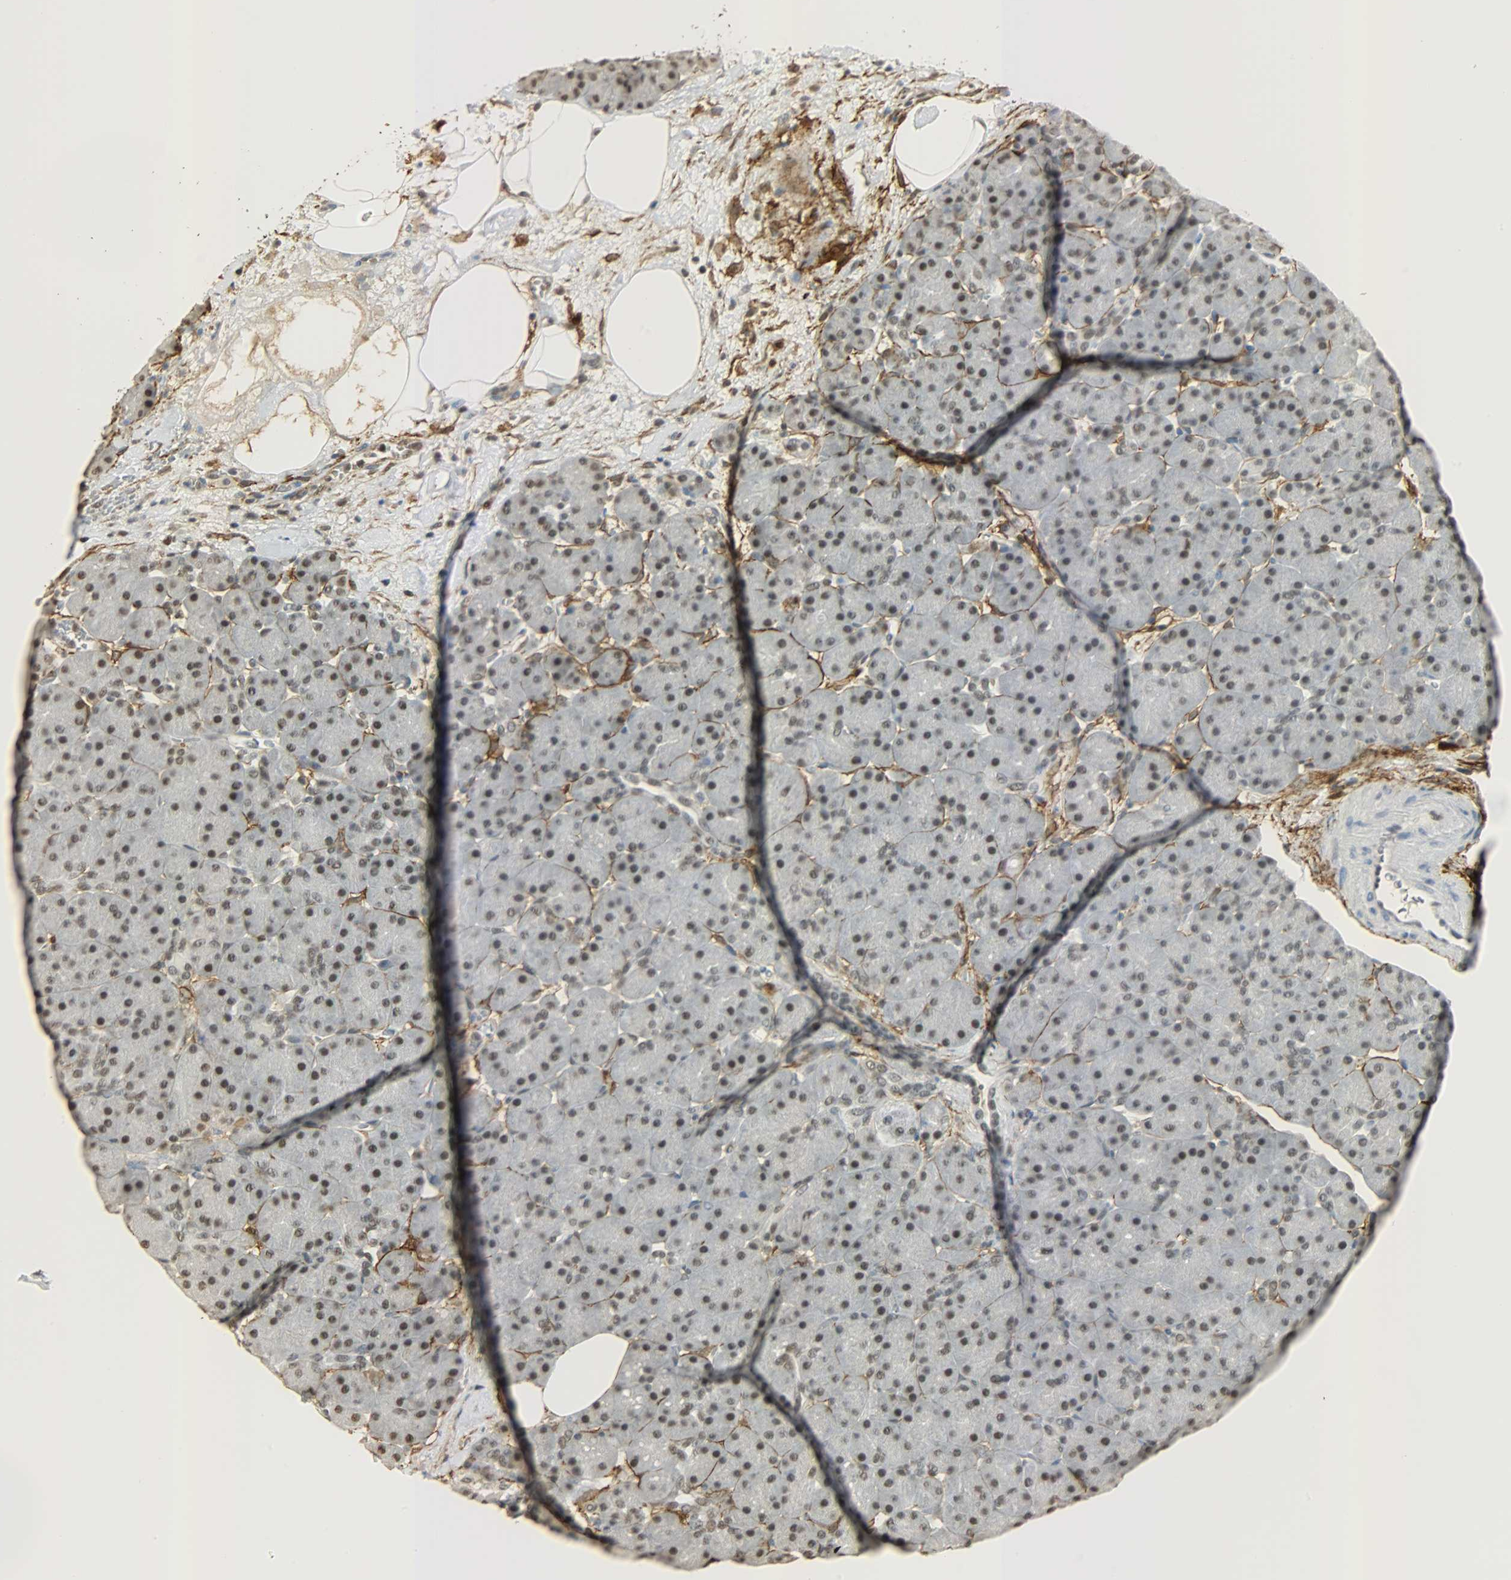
{"staining": {"intensity": "moderate", "quantity": ">75%", "location": "nuclear"}, "tissue": "pancreas", "cell_type": "Exocrine glandular cells", "image_type": "normal", "snomed": [{"axis": "morphology", "description": "Normal tissue, NOS"}, {"axis": "topography", "description": "Pancreas"}], "caption": "This is a histology image of IHC staining of unremarkable pancreas, which shows moderate expression in the nuclear of exocrine glandular cells.", "gene": "NGFR", "patient": {"sex": "male", "age": 66}}